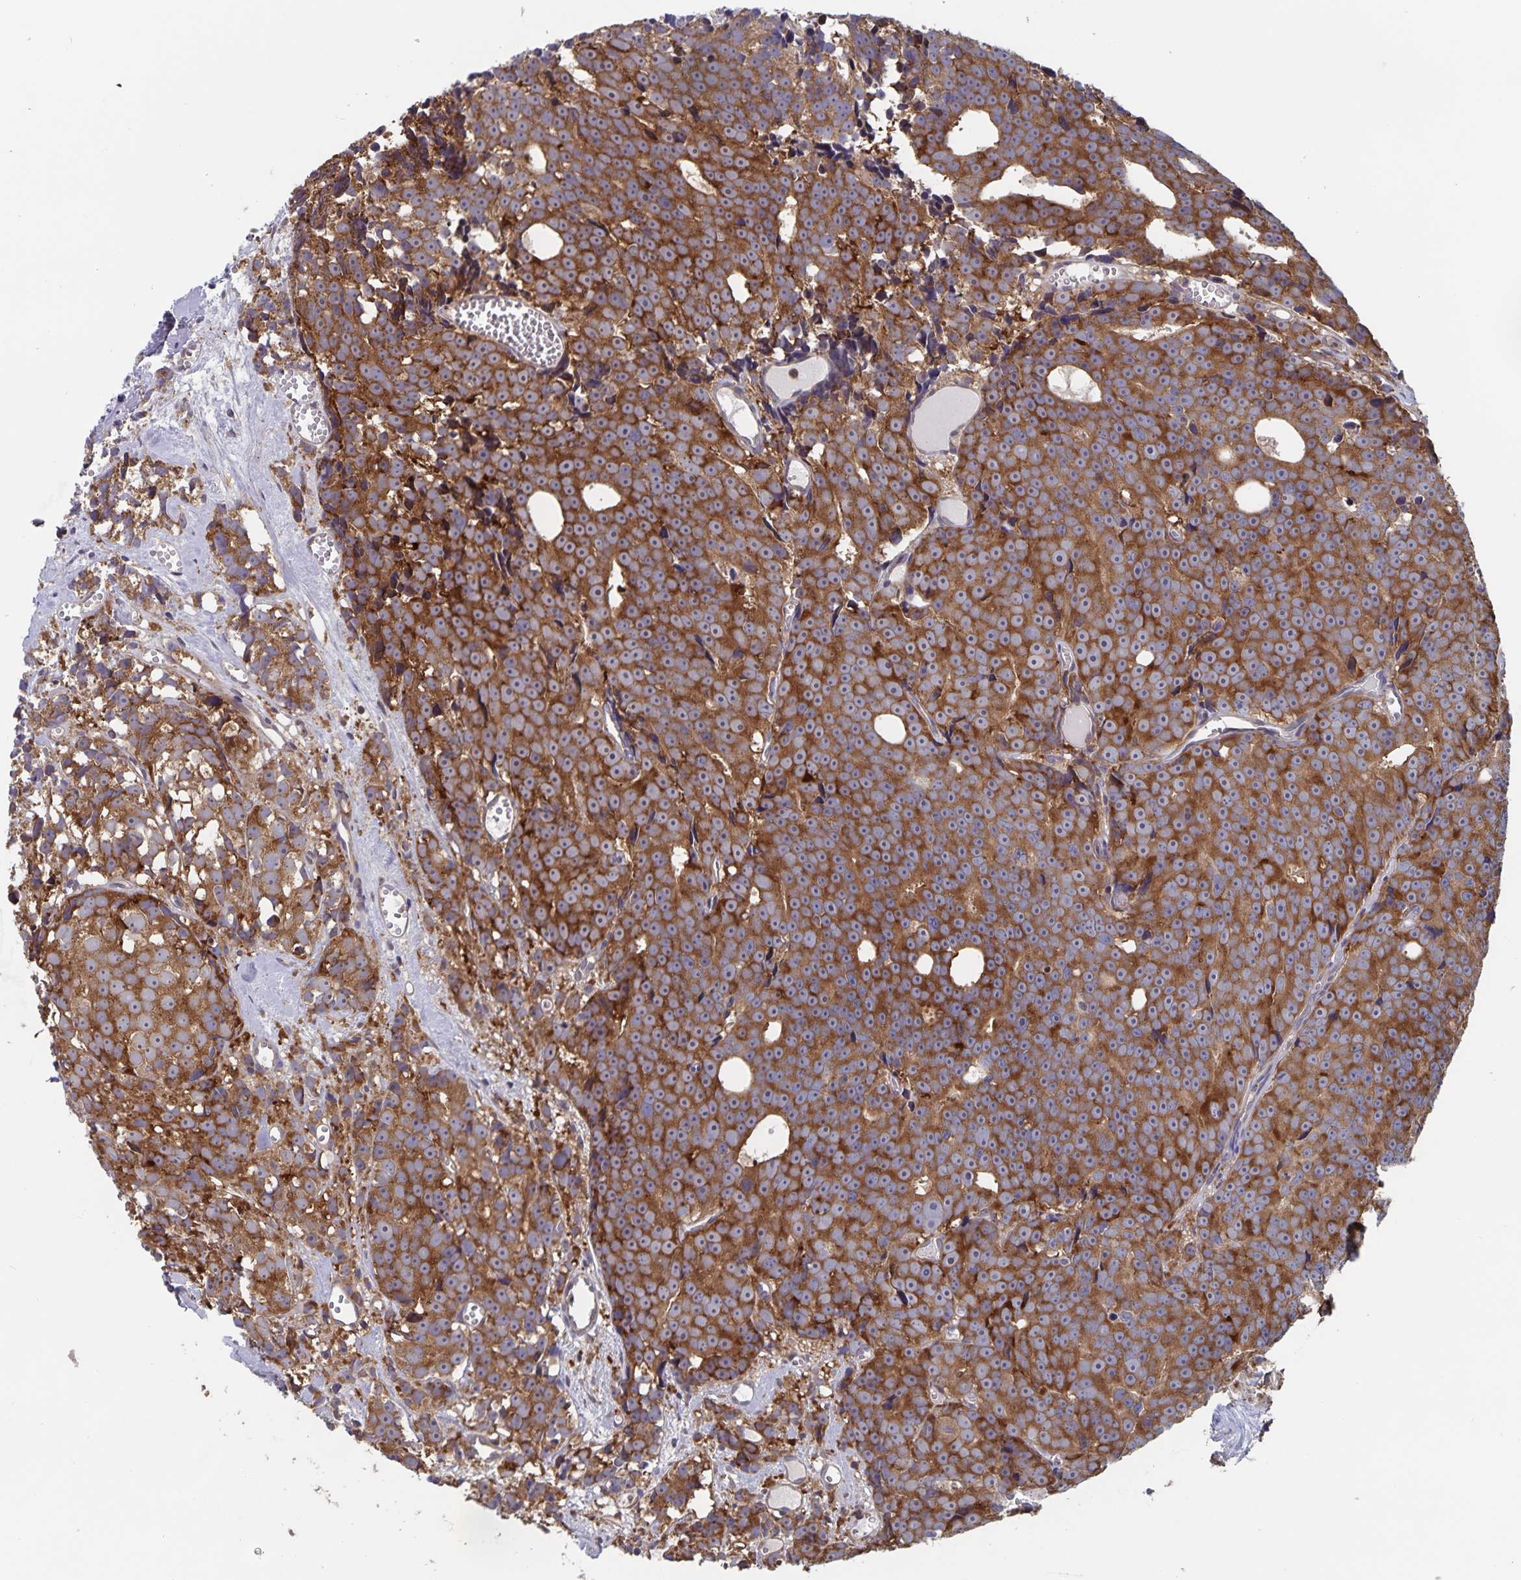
{"staining": {"intensity": "moderate", "quantity": ">75%", "location": "cytoplasmic/membranous"}, "tissue": "prostate cancer", "cell_type": "Tumor cells", "image_type": "cancer", "snomed": [{"axis": "morphology", "description": "Adenocarcinoma, High grade"}, {"axis": "topography", "description": "Prostate"}], "caption": "Protein expression analysis of prostate adenocarcinoma (high-grade) demonstrates moderate cytoplasmic/membranous positivity in about >75% of tumor cells.", "gene": "ACACA", "patient": {"sex": "male", "age": 77}}